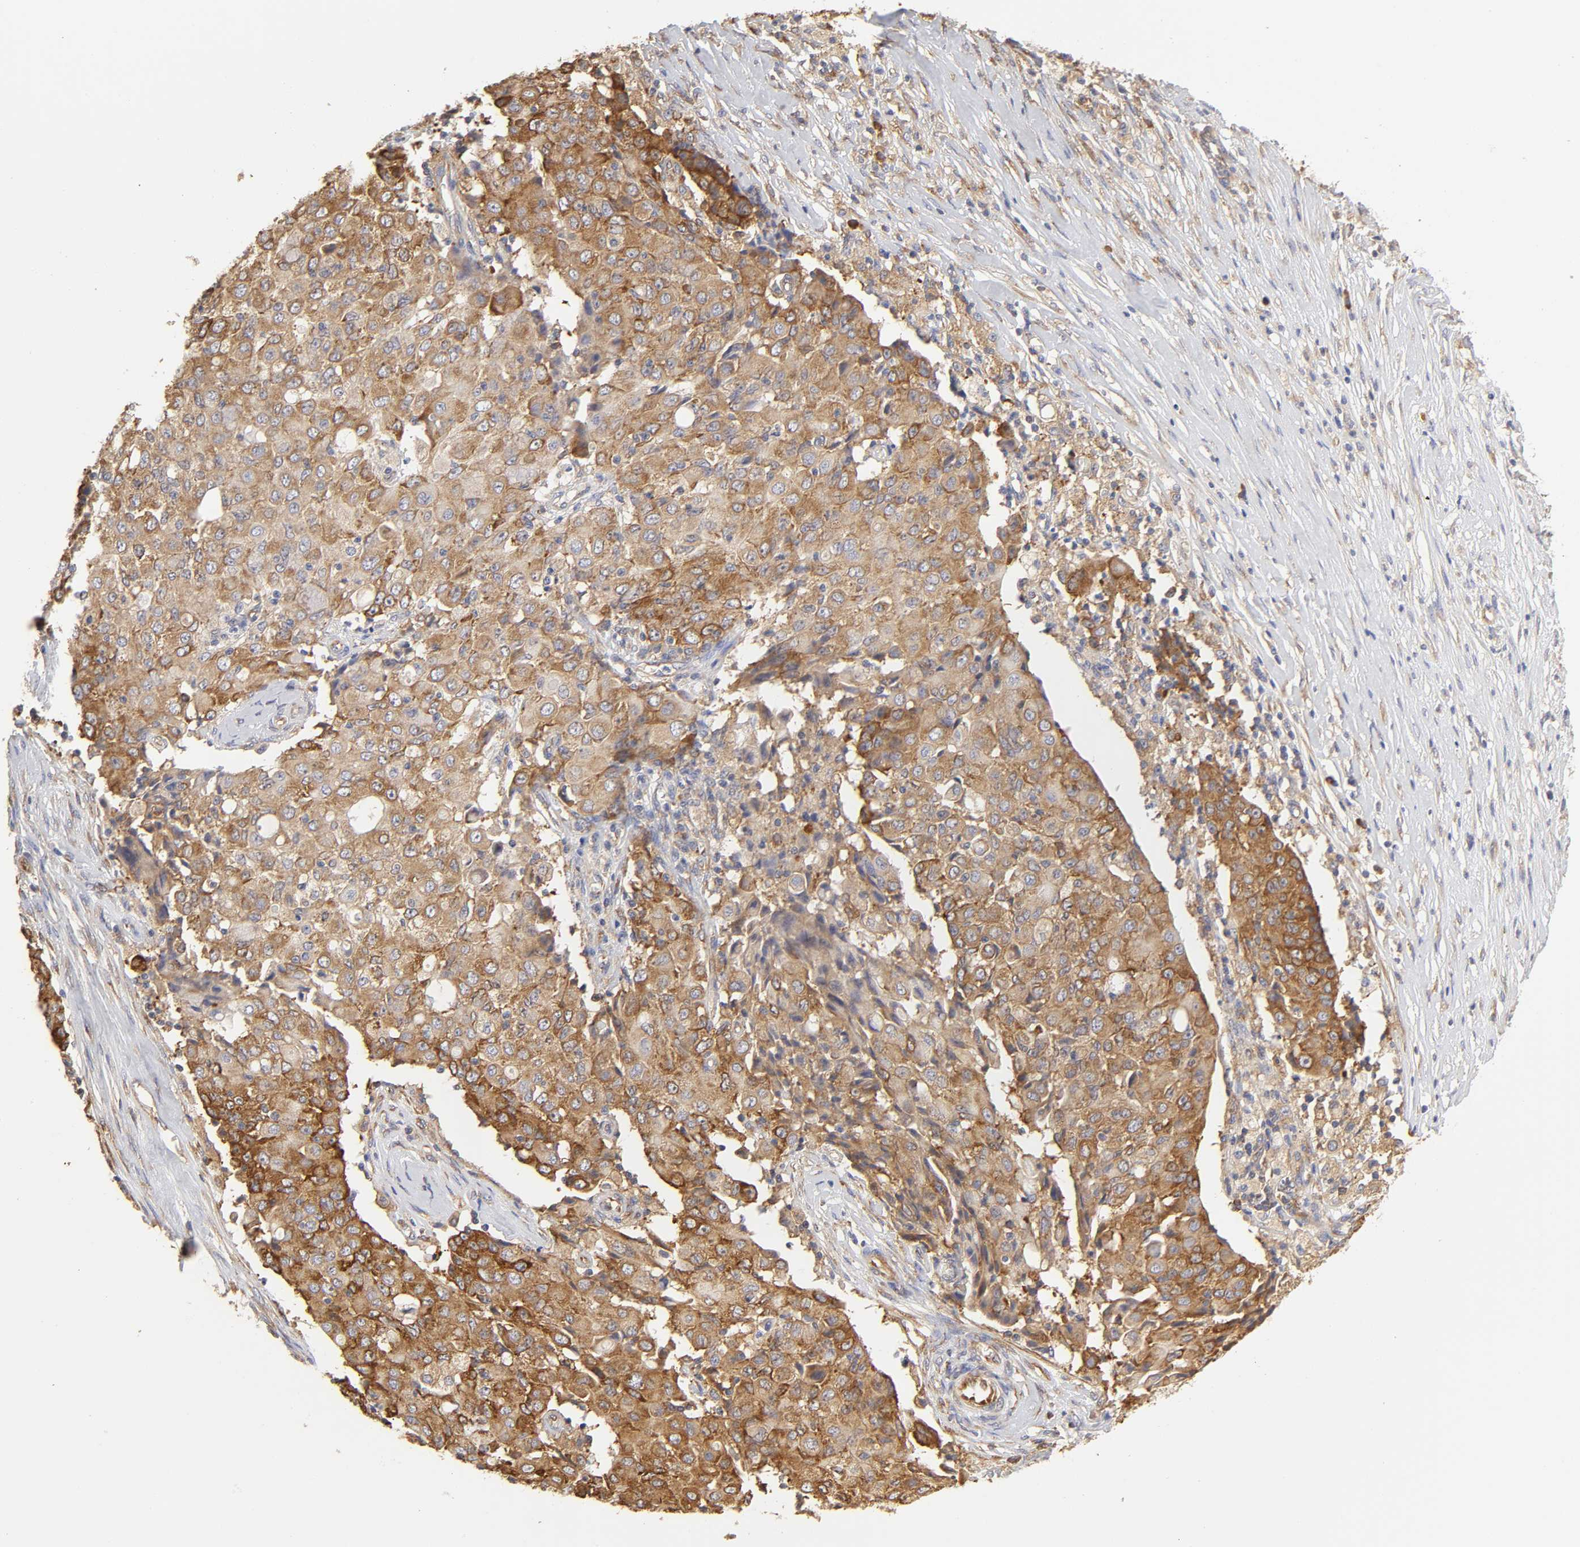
{"staining": {"intensity": "strong", "quantity": ">75%", "location": "cytoplasmic/membranous"}, "tissue": "ovarian cancer", "cell_type": "Tumor cells", "image_type": "cancer", "snomed": [{"axis": "morphology", "description": "Carcinoma, endometroid"}, {"axis": "topography", "description": "Ovary"}], "caption": "Immunohistochemical staining of human ovarian cancer (endometroid carcinoma) exhibits high levels of strong cytoplasmic/membranous expression in approximately >75% of tumor cells. The protein of interest is shown in brown color, while the nuclei are stained blue.", "gene": "RPL14", "patient": {"sex": "female", "age": 42}}